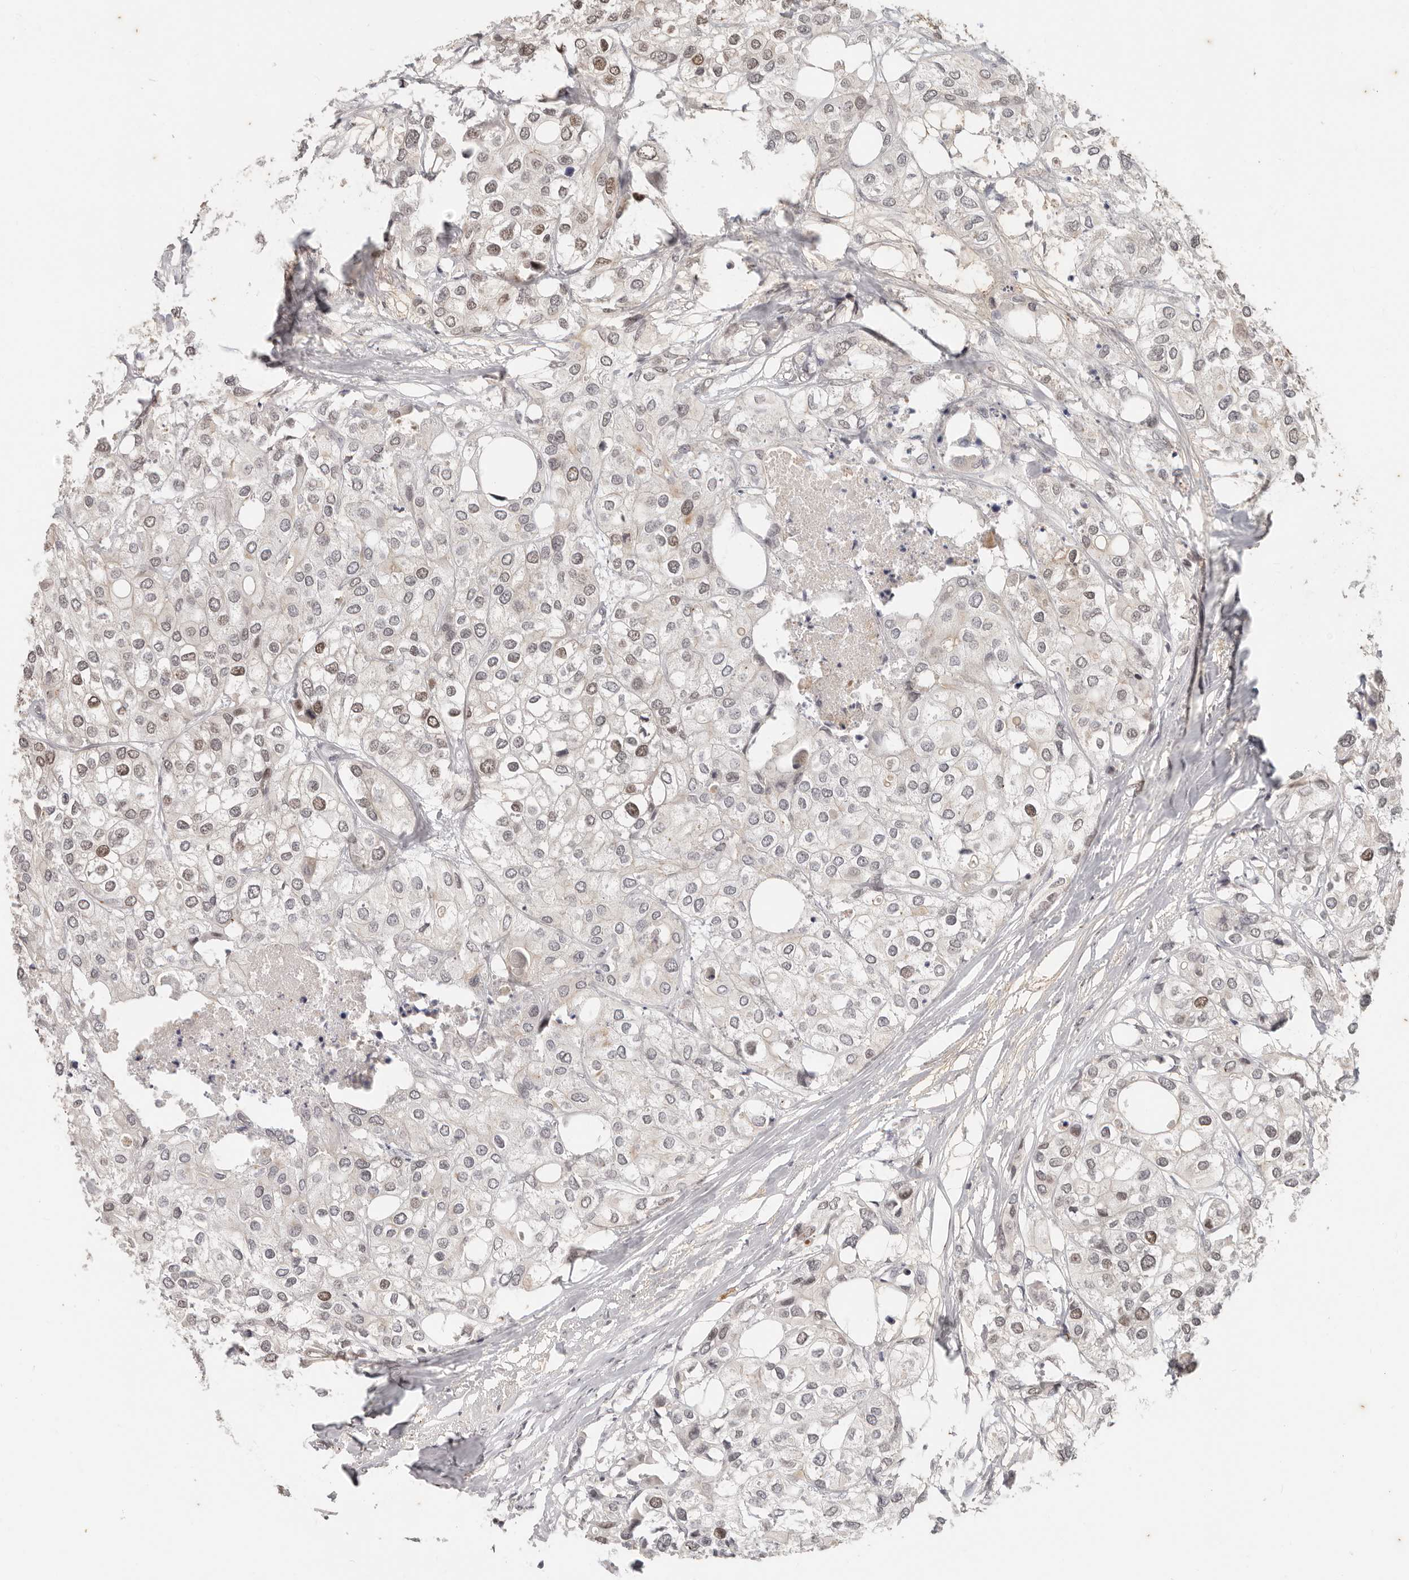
{"staining": {"intensity": "moderate", "quantity": "25%-75%", "location": "nuclear"}, "tissue": "urothelial cancer", "cell_type": "Tumor cells", "image_type": "cancer", "snomed": [{"axis": "morphology", "description": "Urothelial carcinoma, High grade"}, {"axis": "topography", "description": "Urinary bladder"}], "caption": "About 25%-75% of tumor cells in high-grade urothelial carcinoma show moderate nuclear protein positivity as visualized by brown immunohistochemical staining.", "gene": "RFC2", "patient": {"sex": "male", "age": 64}}